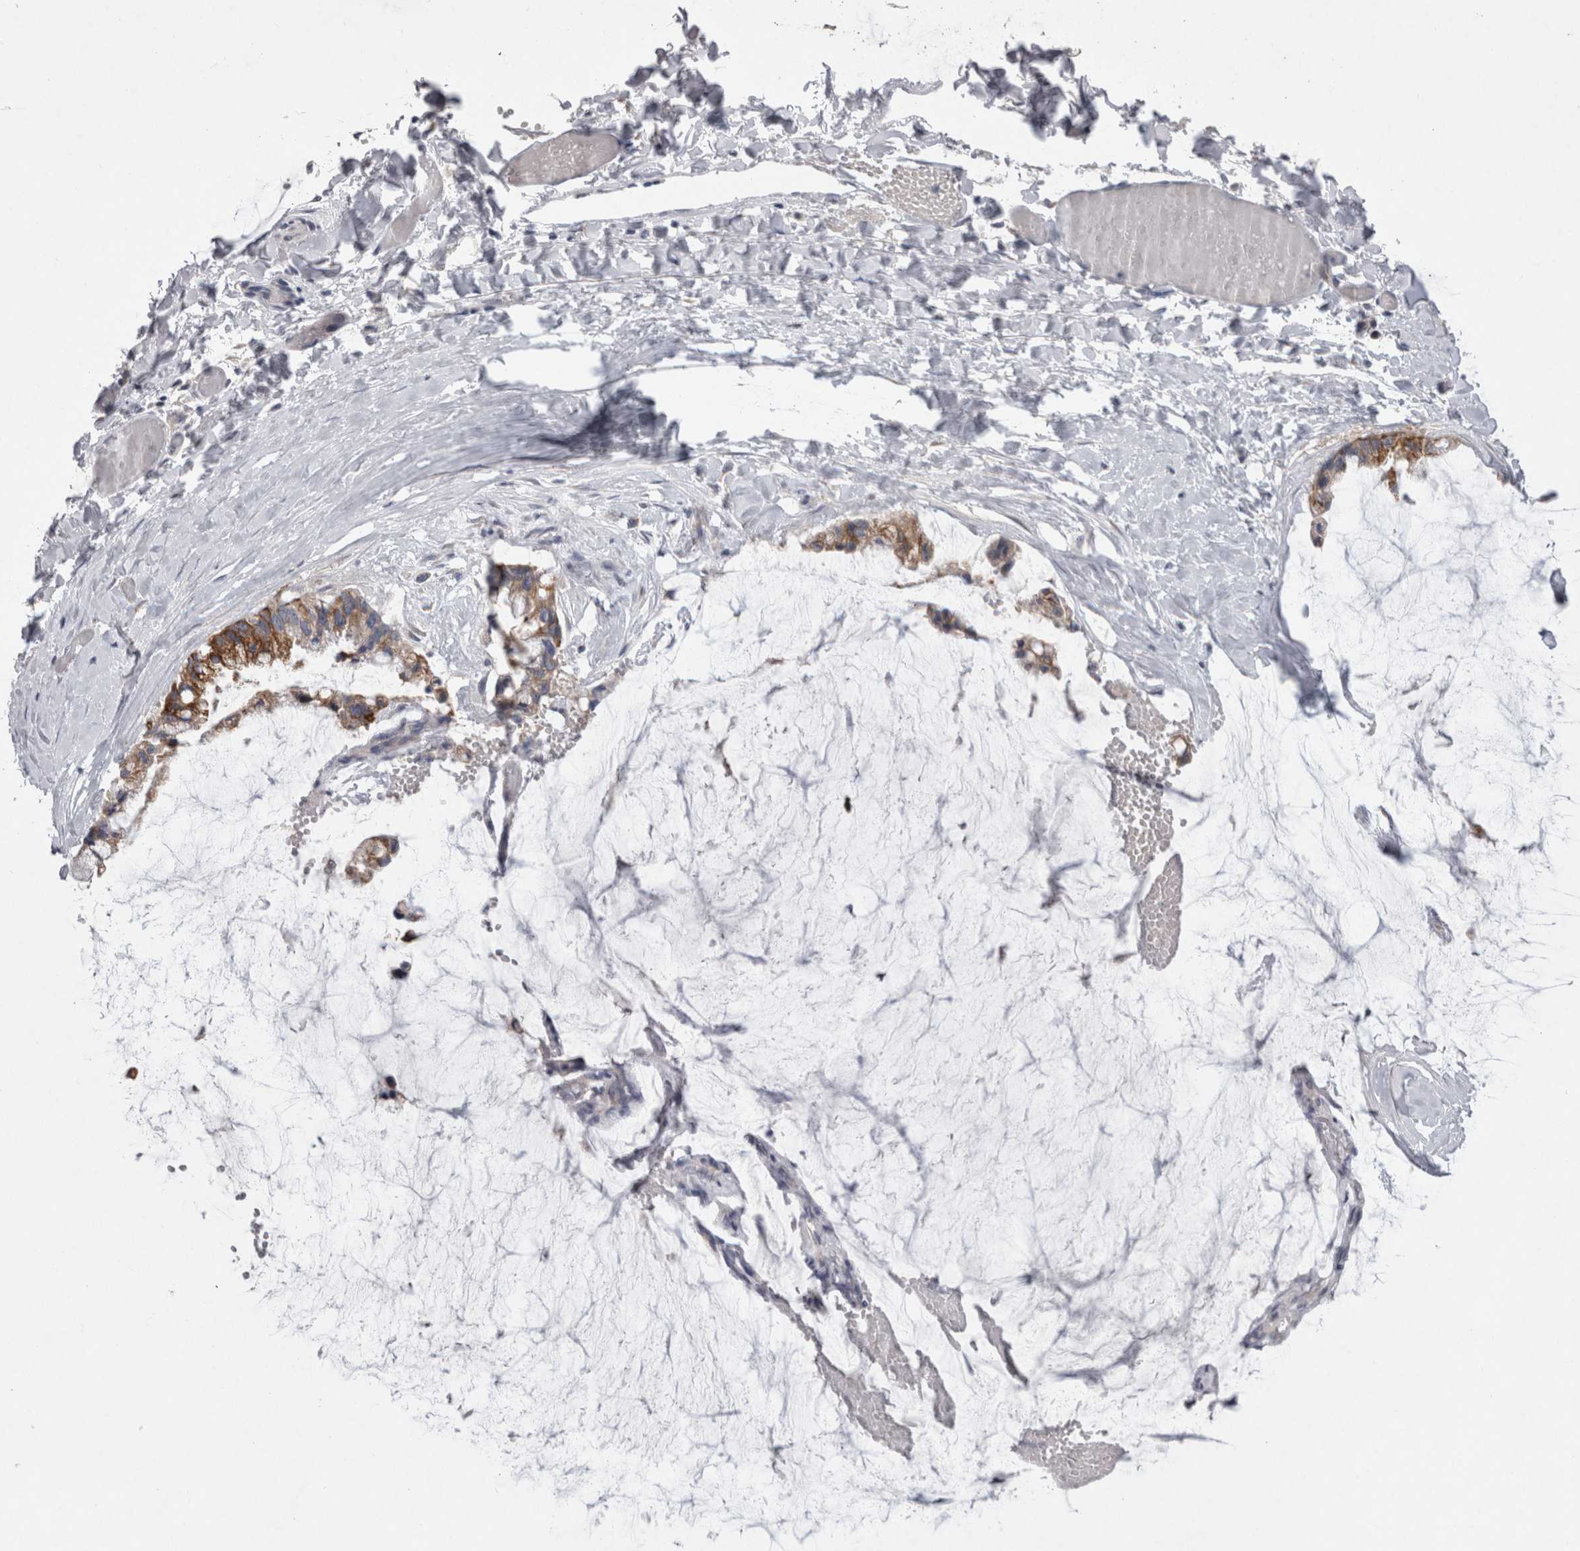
{"staining": {"intensity": "moderate", "quantity": ">75%", "location": "cytoplasmic/membranous"}, "tissue": "ovarian cancer", "cell_type": "Tumor cells", "image_type": "cancer", "snomed": [{"axis": "morphology", "description": "Cystadenocarcinoma, mucinous, NOS"}, {"axis": "topography", "description": "Ovary"}], "caption": "Protein staining of ovarian cancer (mucinous cystadenocarcinoma) tissue reveals moderate cytoplasmic/membranous staining in approximately >75% of tumor cells.", "gene": "LRRC40", "patient": {"sex": "female", "age": 39}}